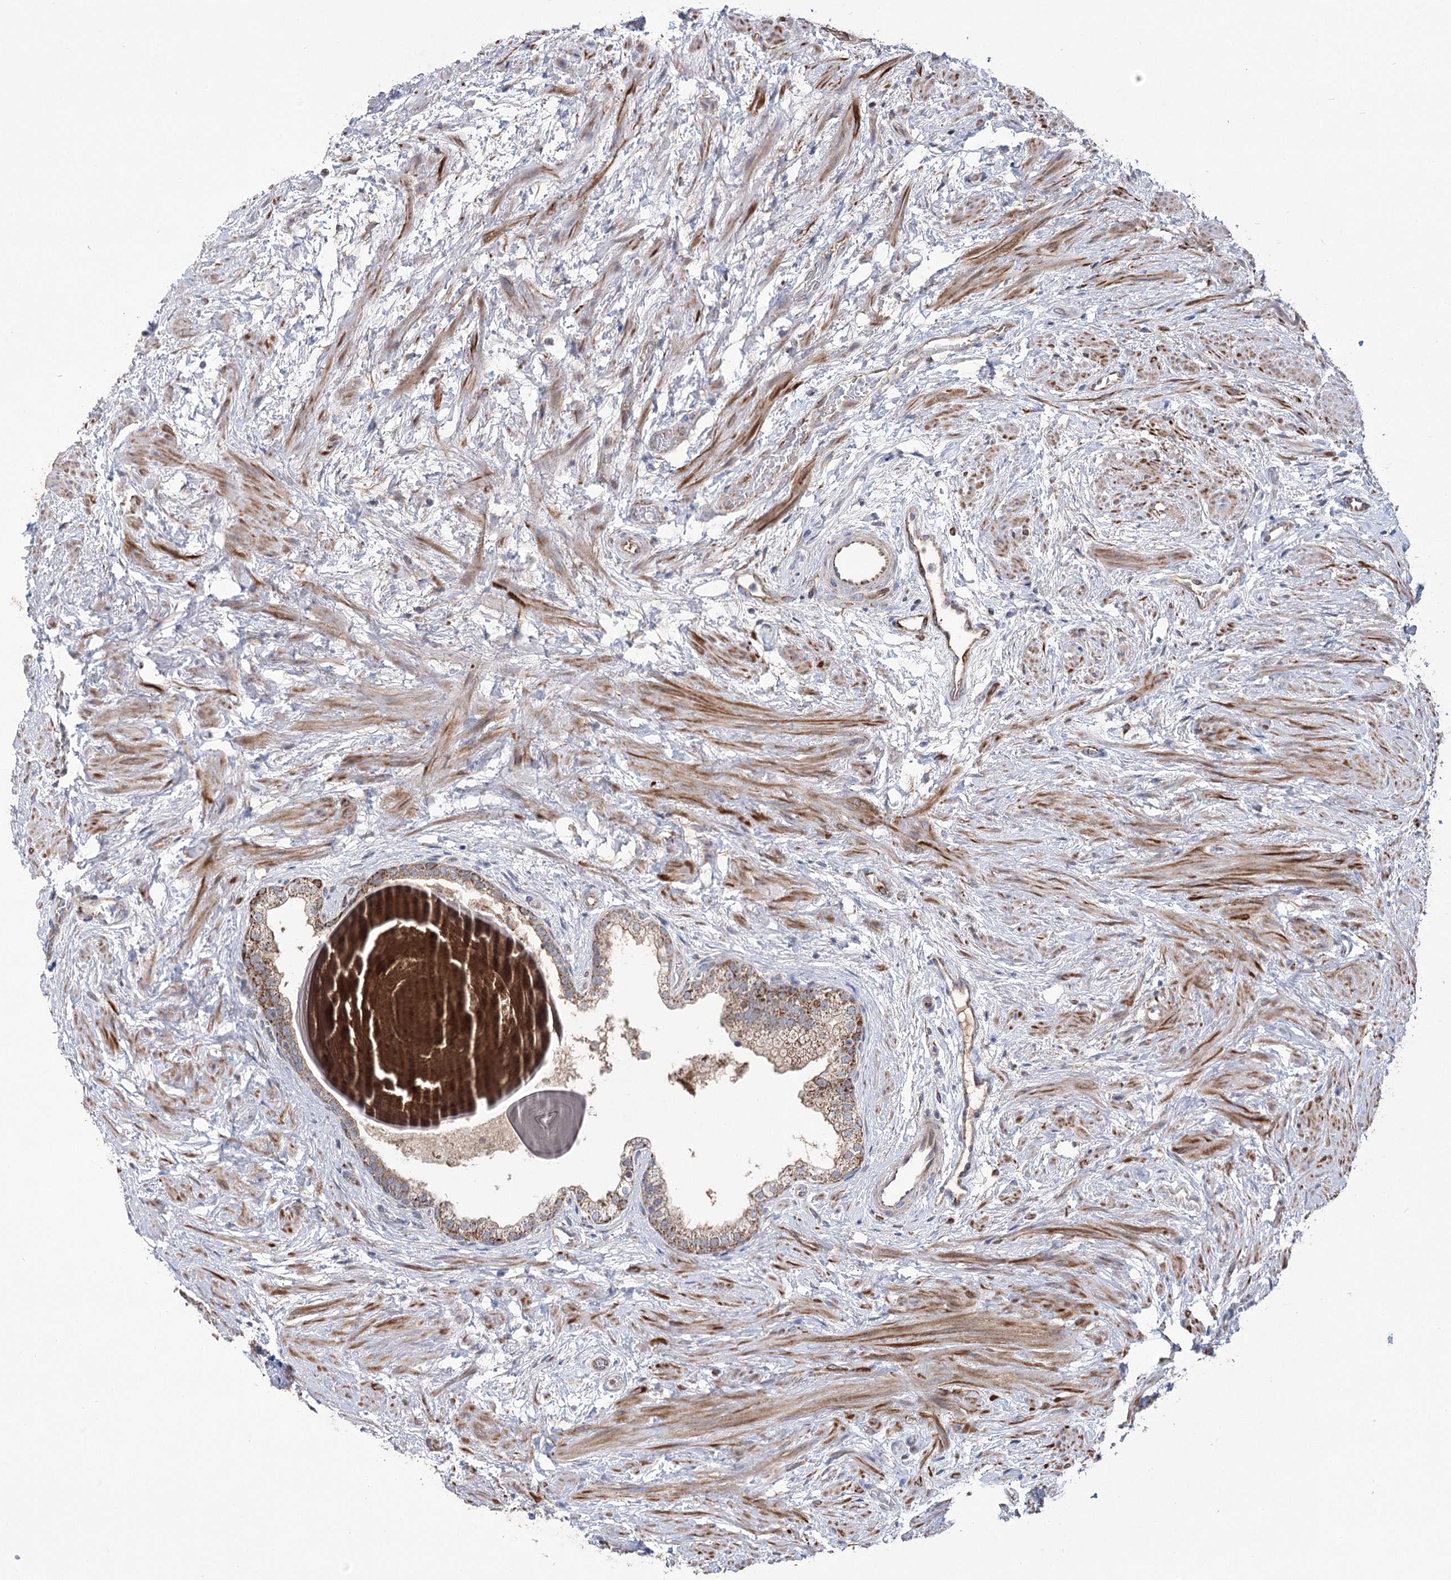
{"staining": {"intensity": "moderate", "quantity": ">75%", "location": "cytoplasmic/membranous"}, "tissue": "prostate", "cell_type": "Glandular cells", "image_type": "normal", "snomed": [{"axis": "morphology", "description": "Normal tissue, NOS"}, {"axis": "topography", "description": "Prostate"}], "caption": "Moderate cytoplasmic/membranous protein positivity is present in about >75% of glandular cells in prostate.", "gene": "ECHDC3", "patient": {"sex": "male", "age": 48}}